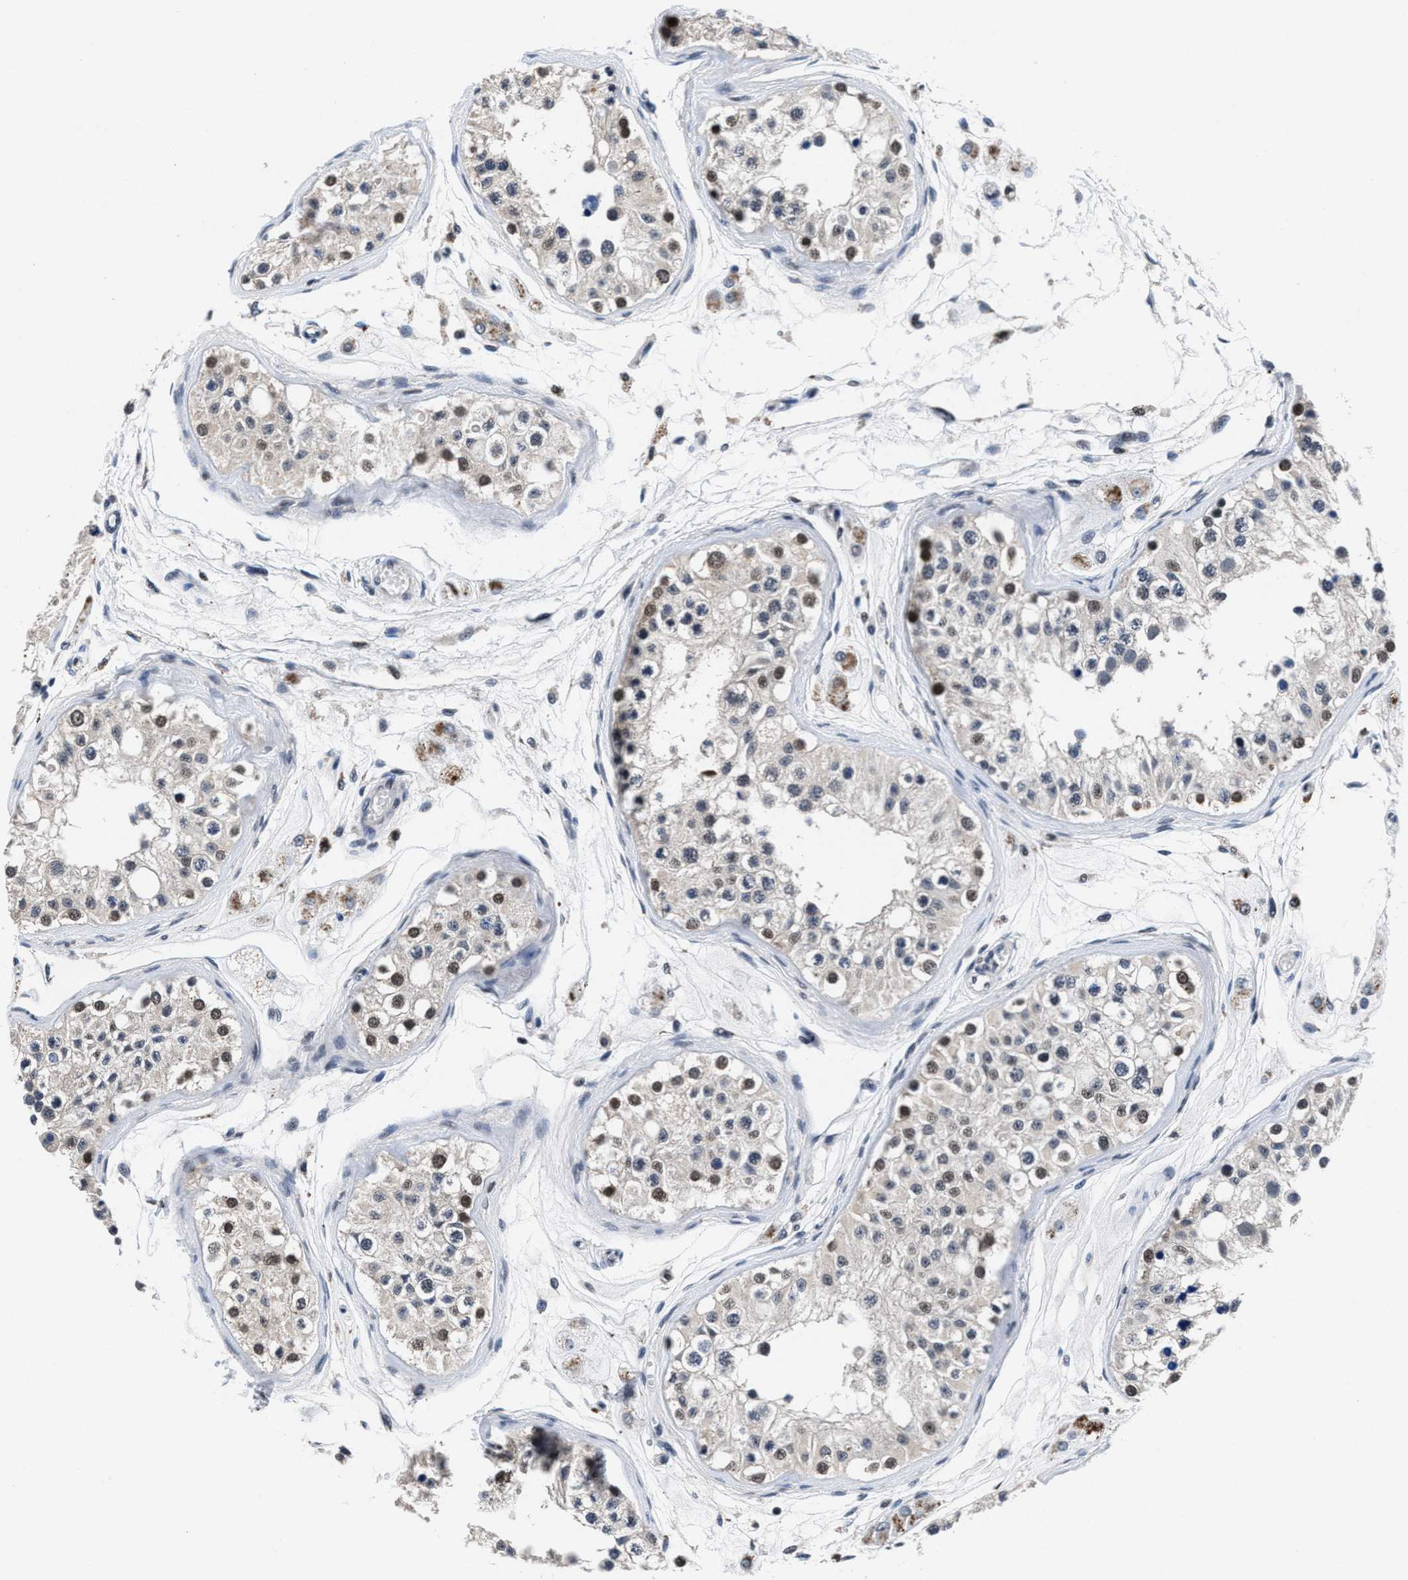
{"staining": {"intensity": "strong", "quantity": "25%-75%", "location": "nuclear"}, "tissue": "testis", "cell_type": "Cells in seminiferous ducts", "image_type": "normal", "snomed": [{"axis": "morphology", "description": "Normal tissue, NOS"}, {"axis": "morphology", "description": "Adenocarcinoma, metastatic, NOS"}, {"axis": "topography", "description": "Testis"}], "caption": "Immunohistochemistry histopathology image of normal testis: human testis stained using IHC displays high levels of strong protein expression localized specifically in the nuclear of cells in seminiferous ducts, appearing as a nuclear brown color.", "gene": "WDR81", "patient": {"sex": "male", "age": 26}}